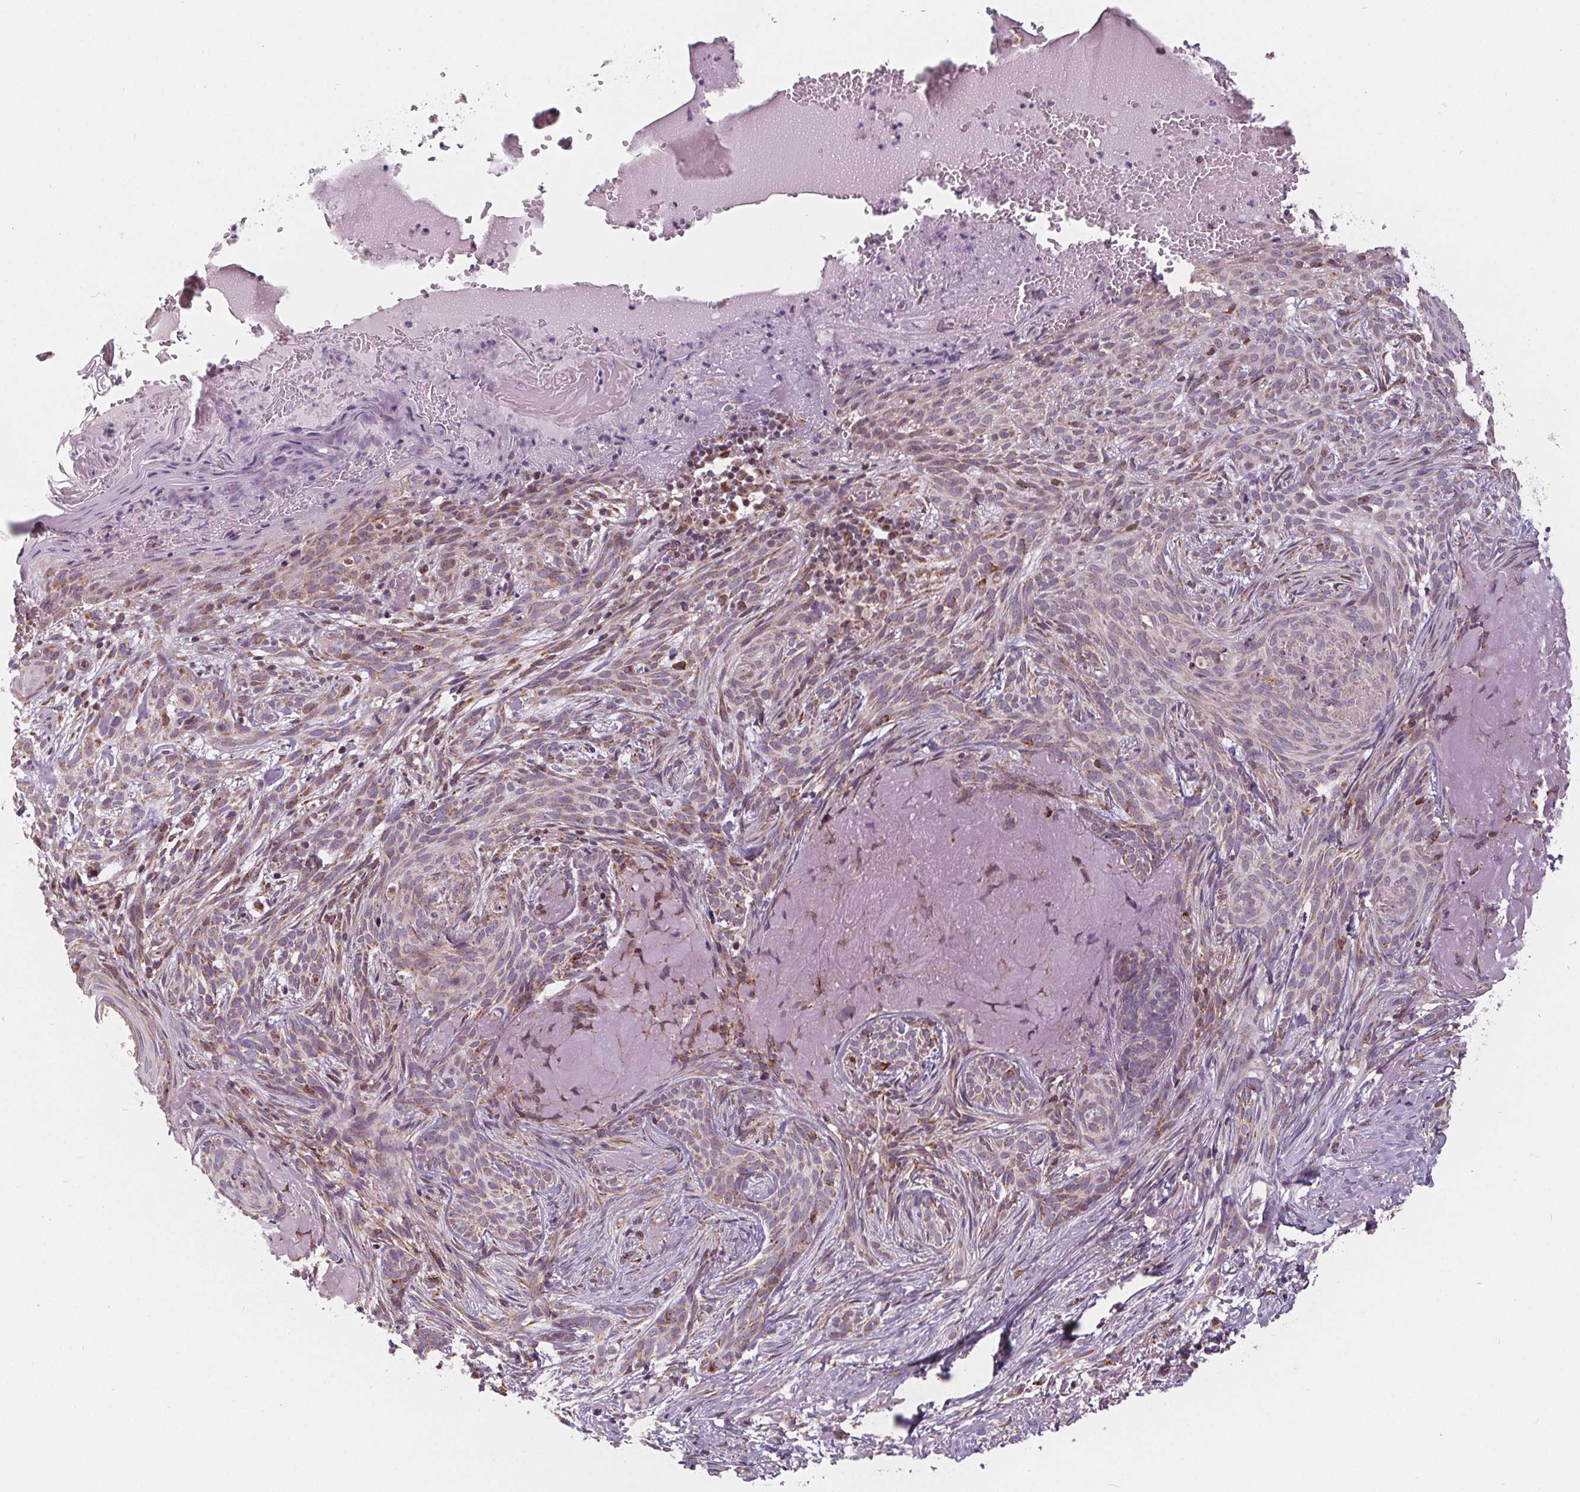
{"staining": {"intensity": "weak", "quantity": "25%-75%", "location": "cytoplasmic/membranous"}, "tissue": "skin cancer", "cell_type": "Tumor cells", "image_type": "cancer", "snomed": [{"axis": "morphology", "description": "Basal cell carcinoma"}, {"axis": "topography", "description": "Skin"}], "caption": "High-magnification brightfield microscopy of skin cancer (basal cell carcinoma) stained with DAB (brown) and counterstained with hematoxylin (blue). tumor cells exhibit weak cytoplasmic/membranous positivity is present in approximately25%-75% of cells. (DAB = brown stain, brightfield microscopy at high magnification).", "gene": "PLSCR3", "patient": {"sex": "male", "age": 84}}